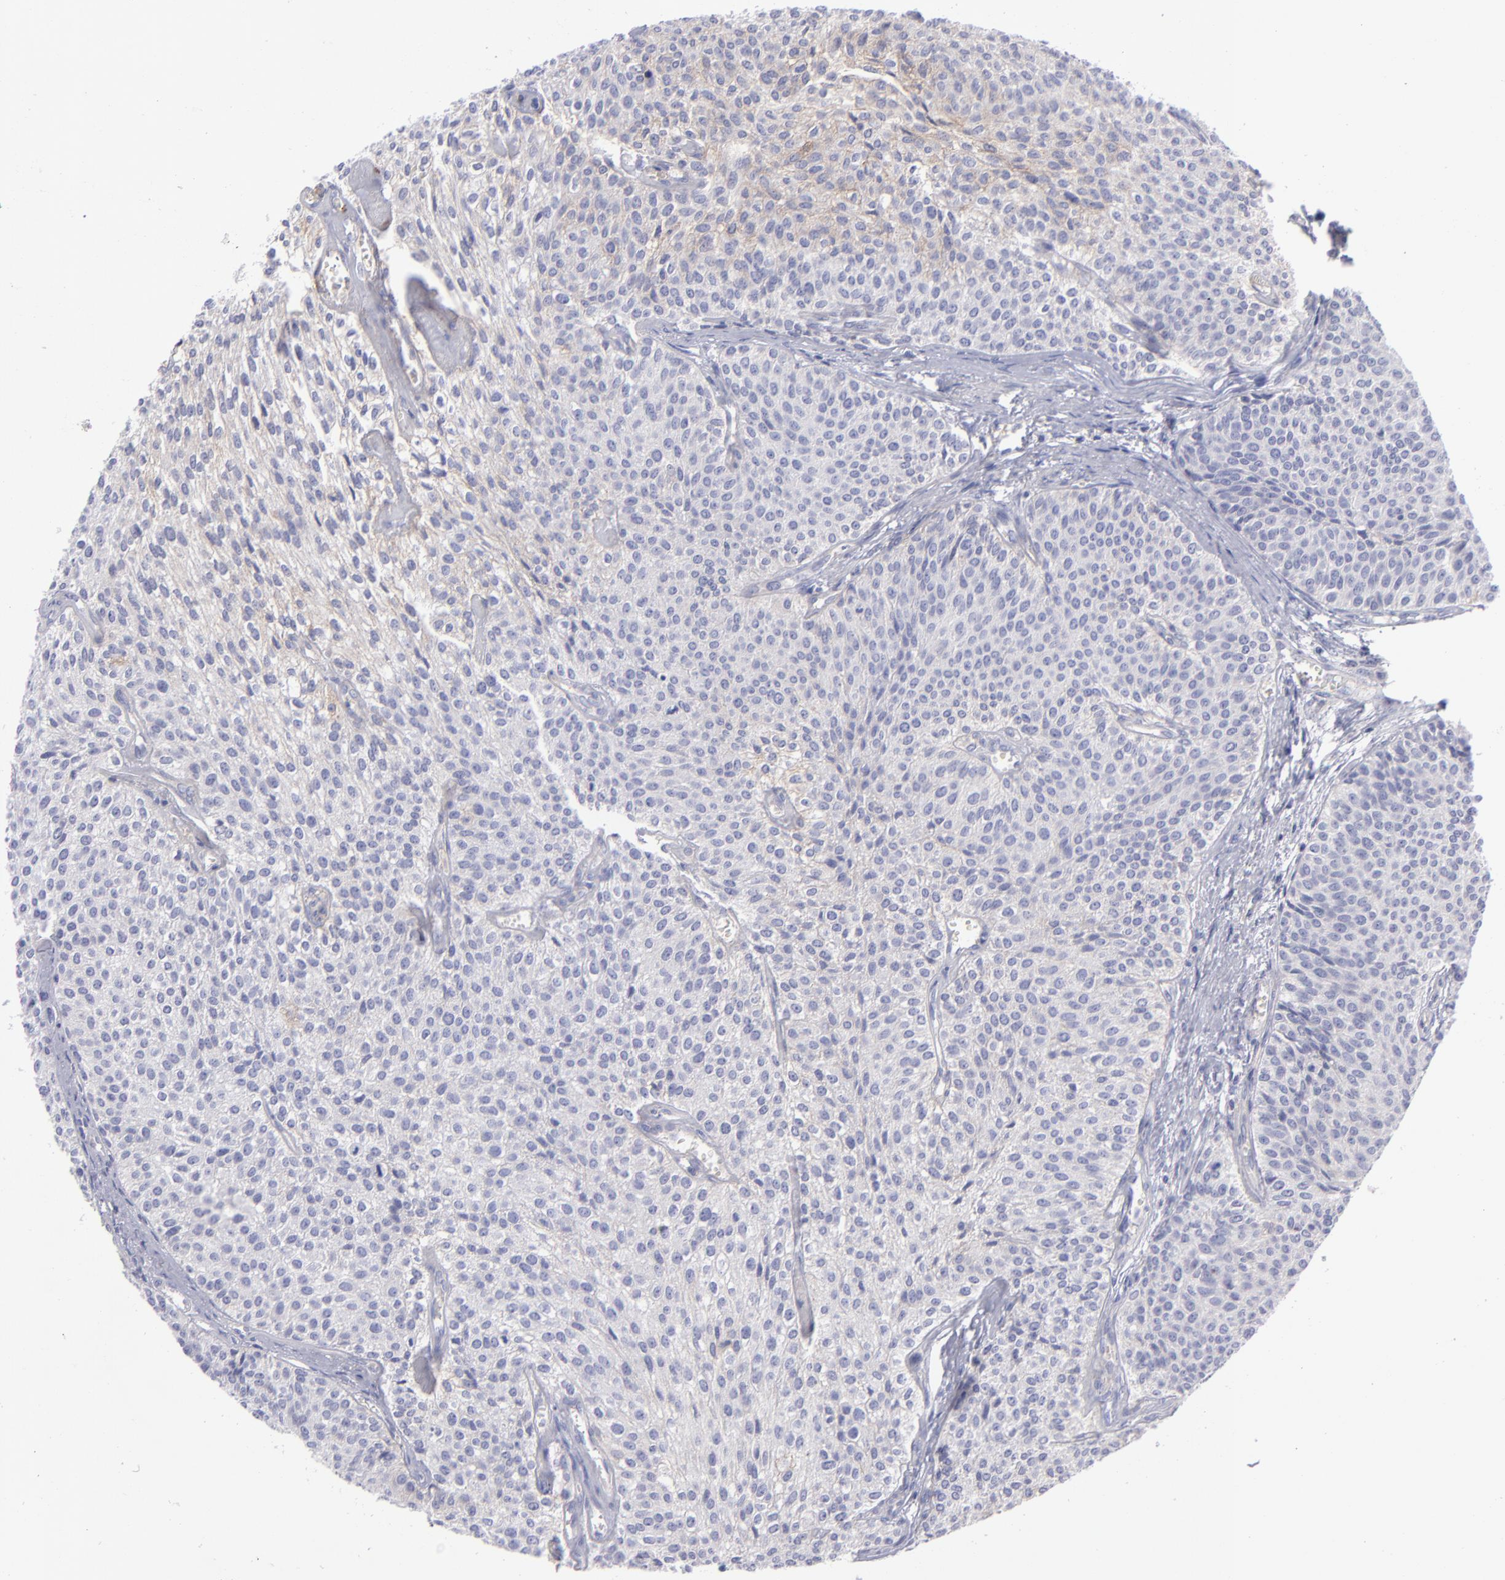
{"staining": {"intensity": "negative", "quantity": "none", "location": "none"}, "tissue": "urothelial cancer", "cell_type": "Tumor cells", "image_type": "cancer", "snomed": [{"axis": "morphology", "description": "Urothelial carcinoma, Low grade"}, {"axis": "topography", "description": "Urinary bladder"}], "caption": "Urothelial cancer stained for a protein using immunohistochemistry reveals no expression tumor cells.", "gene": "BSG", "patient": {"sex": "female", "age": 73}}